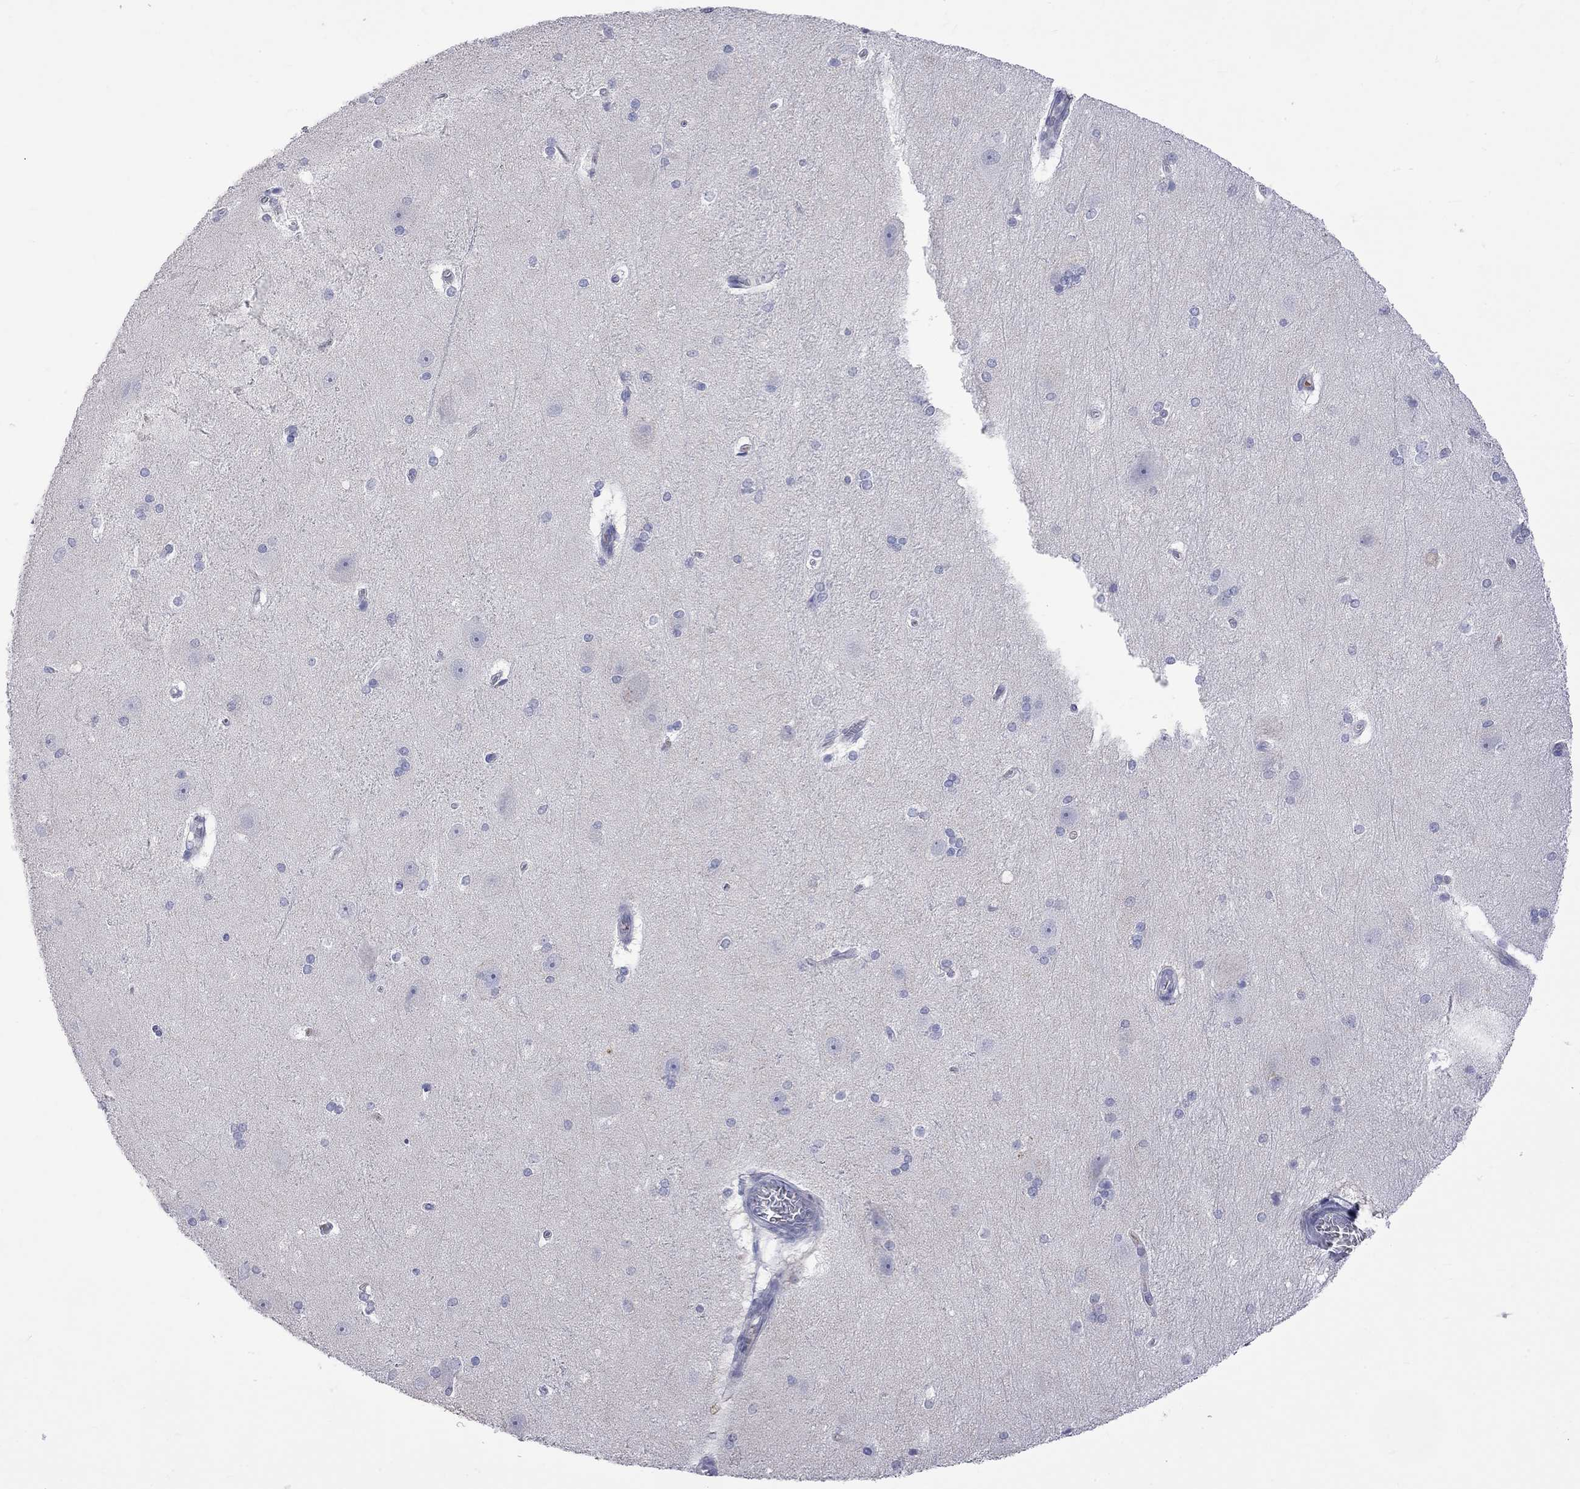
{"staining": {"intensity": "negative", "quantity": "none", "location": "none"}, "tissue": "hippocampus", "cell_type": "Glial cells", "image_type": "normal", "snomed": [{"axis": "morphology", "description": "Normal tissue, NOS"}, {"axis": "topography", "description": "Cerebral cortex"}, {"axis": "topography", "description": "Hippocampus"}], "caption": "A high-resolution photomicrograph shows IHC staining of benign hippocampus, which displays no significant staining in glial cells.", "gene": "KCND2", "patient": {"sex": "female", "age": 19}}